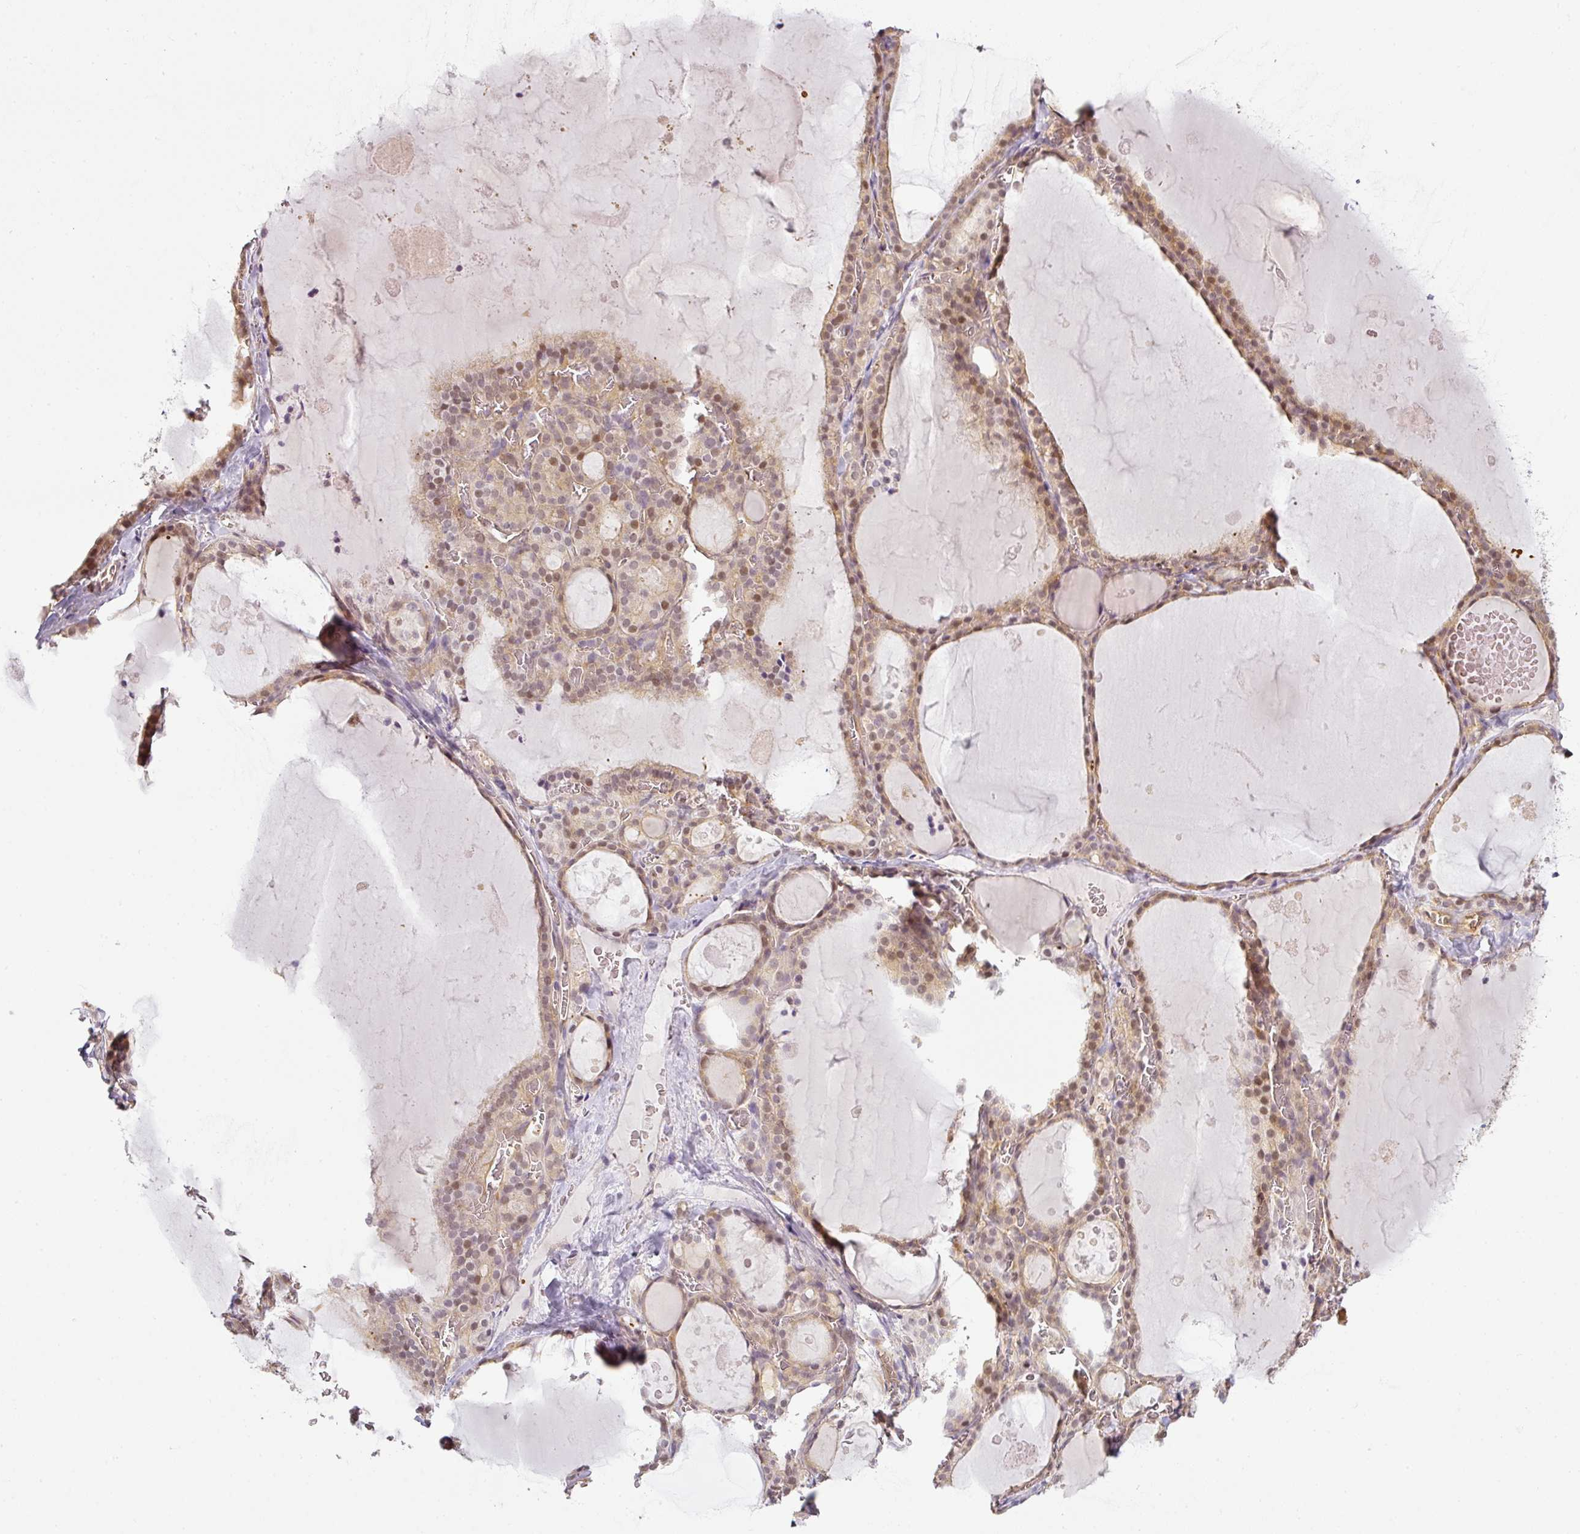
{"staining": {"intensity": "moderate", "quantity": "25%-75%", "location": "cytoplasmic/membranous,nuclear"}, "tissue": "thyroid gland", "cell_type": "Glandular cells", "image_type": "normal", "snomed": [{"axis": "morphology", "description": "Normal tissue, NOS"}, {"axis": "topography", "description": "Thyroid gland"}], "caption": "This is a micrograph of immunohistochemistry staining of unremarkable thyroid gland, which shows moderate expression in the cytoplasmic/membranous,nuclear of glandular cells.", "gene": "ANKRD18A", "patient": {"sex": "male", "age": 56}}